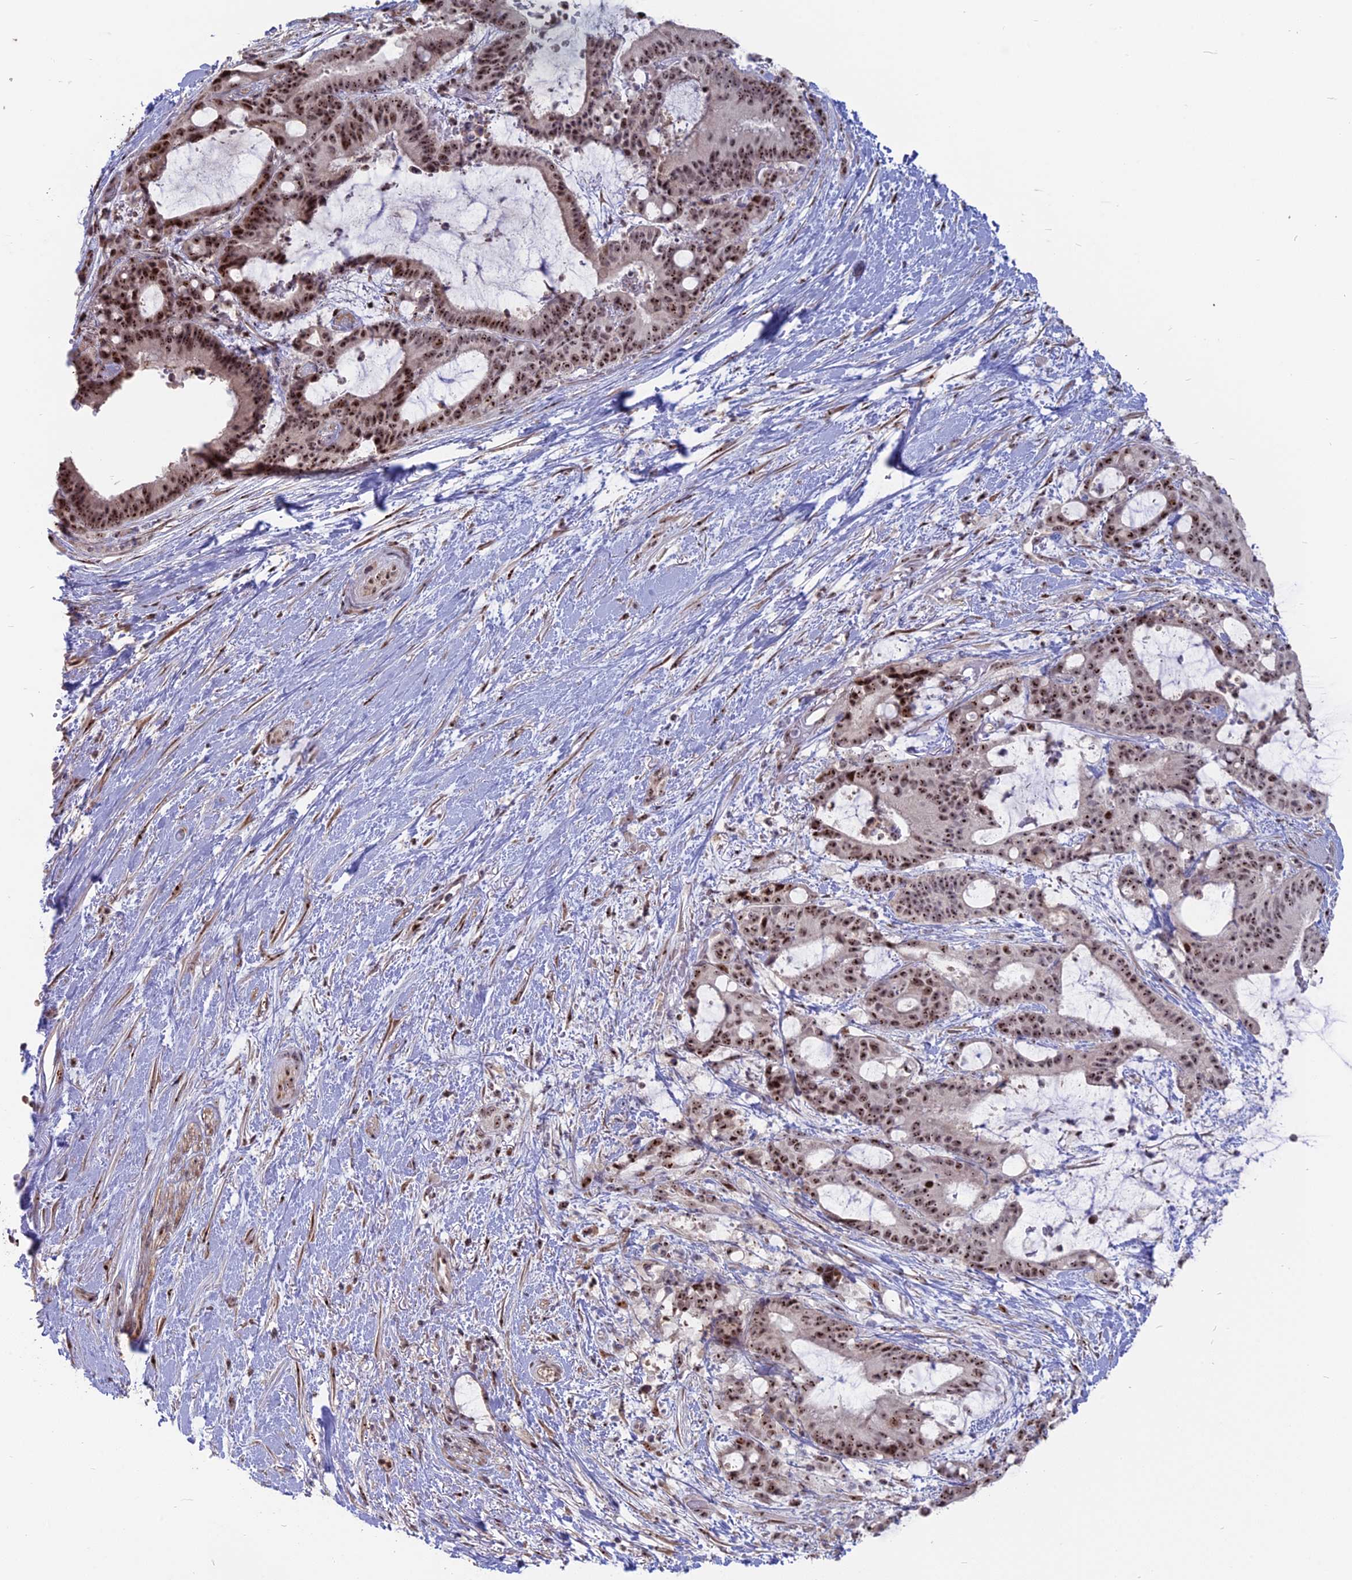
{"staining": {"intensity": "strong", "quantity": ">75%", "location": "nuclear"}, "tissue": "liver cancer", "cell_type": "Tumor cells", "image_type": "cancer", "snomed": [{"axis": "morphology", "description": "Normal tissue, NOS"}, {"axis": "morphology", "description": "Cholangiocarcinoma"}, {"axis": "topography", "description": "Liver"}, {"axis": "topography", "description": "Peripheral nerve tissue"}], "caption": "The image shows staining of liver cancer (cholangiocarcinoma), revealing strong nuclear protein staining (brown color) within tumor cells.", "gene": "FAM131A", "patient": {"sex": "female", "age": 73}}